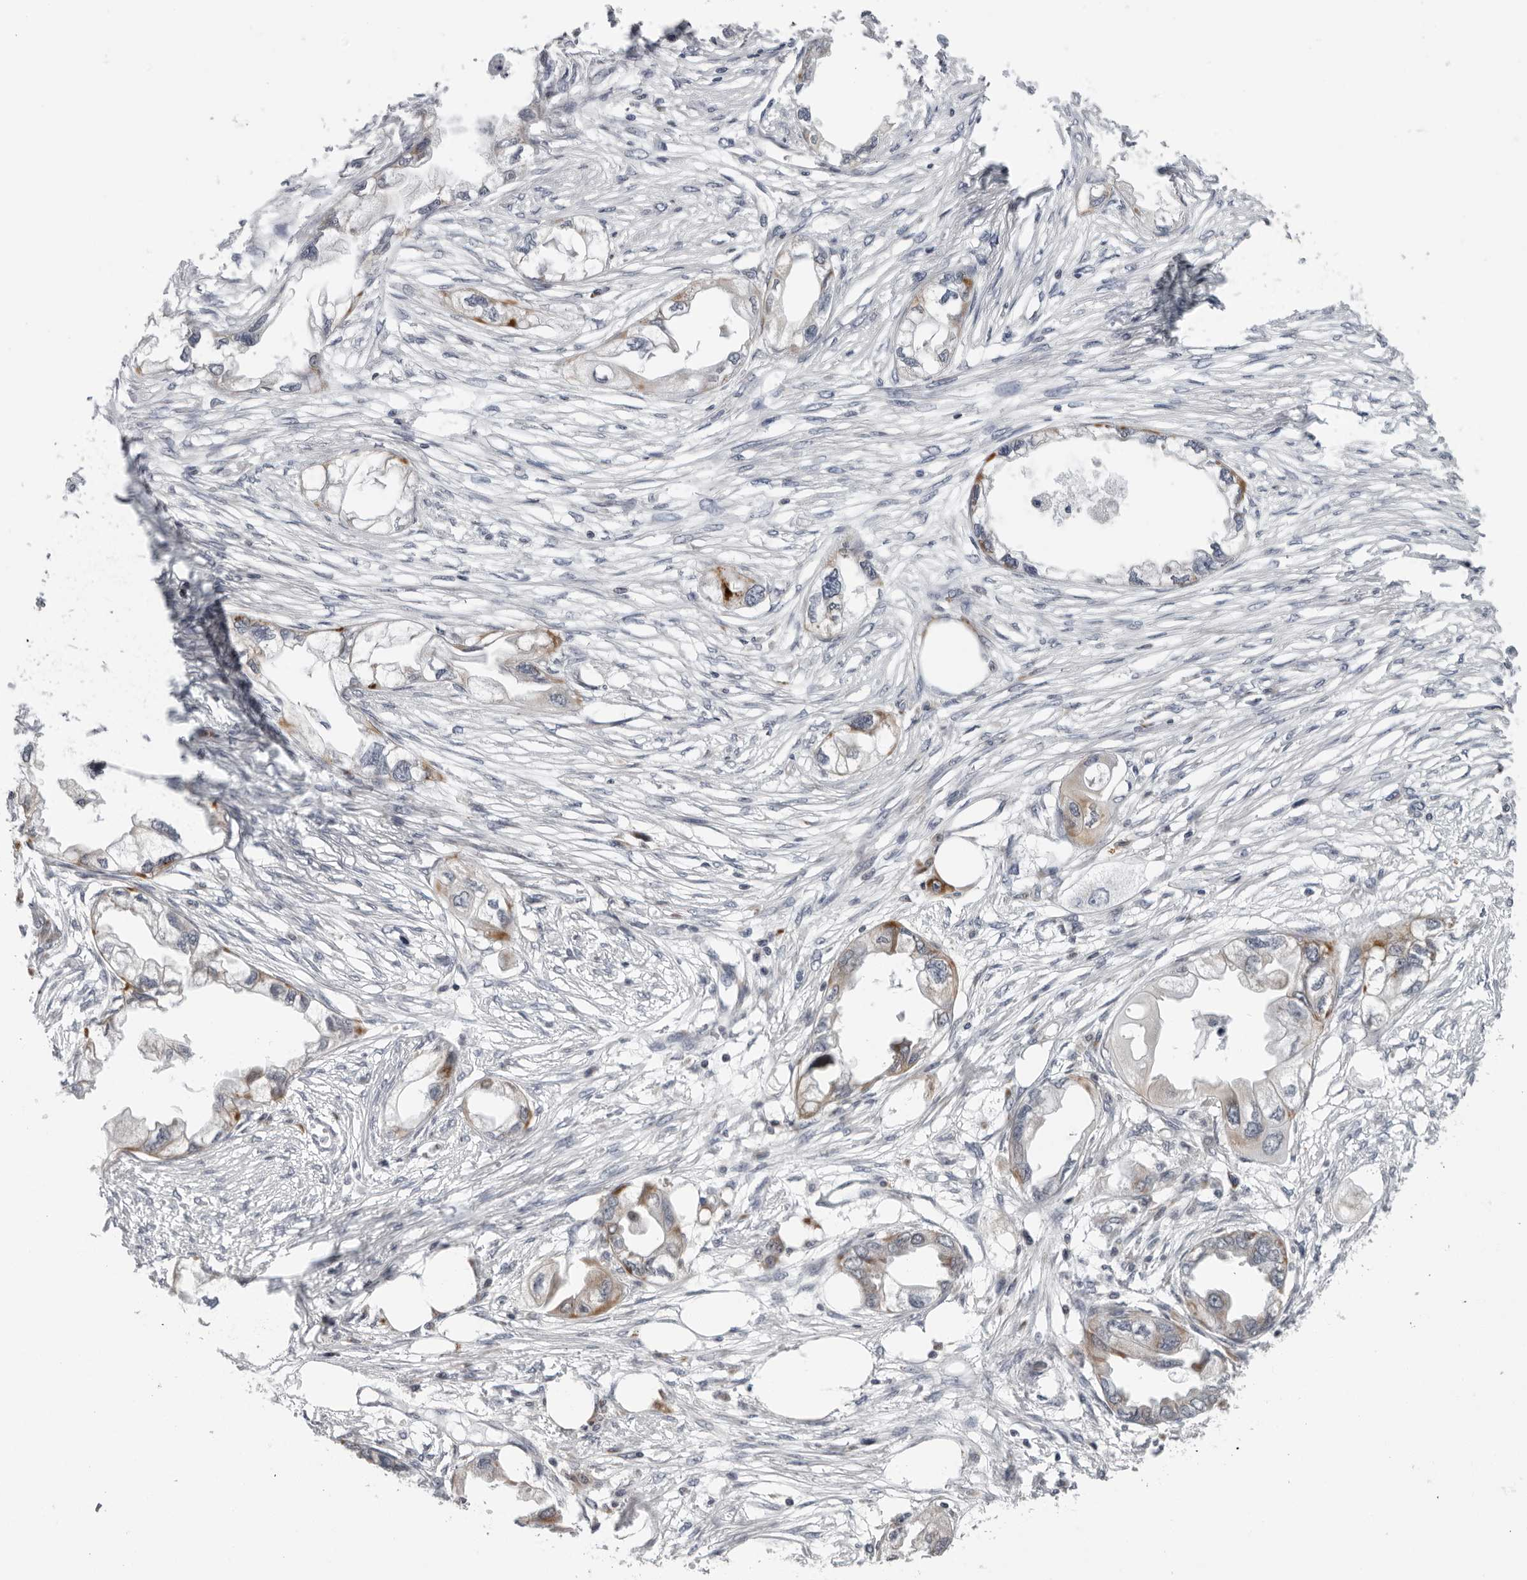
{"staining": {"intensity": "moderate", "quantity": "<25%", "location": "cytoplasmic/membranous"}, "tissue": "endometrial cancer", "cell_type": "Tumor cells", "image_type": "cancer", "snomed": [{"axis": "morphology", "description": "Adenocarcinoma, NOS"}, {"axis": "morphology", "description": "Adenocarcinoma, metastatic, NOS"}, {"axis": "topography", "description": "Adipose tissue"}, {"axis": "topography", "description": "Endometrium"}], "caption": "Endometrial cancer (metastatic adenocarcinoma) was stained to show a protein in brown. There is low levels of moderate cytoplasmic/membranous staining in approximately <25% of tumor cells.", "gene": "CPT2", "patient": {"sex": "female", "age": 67}}